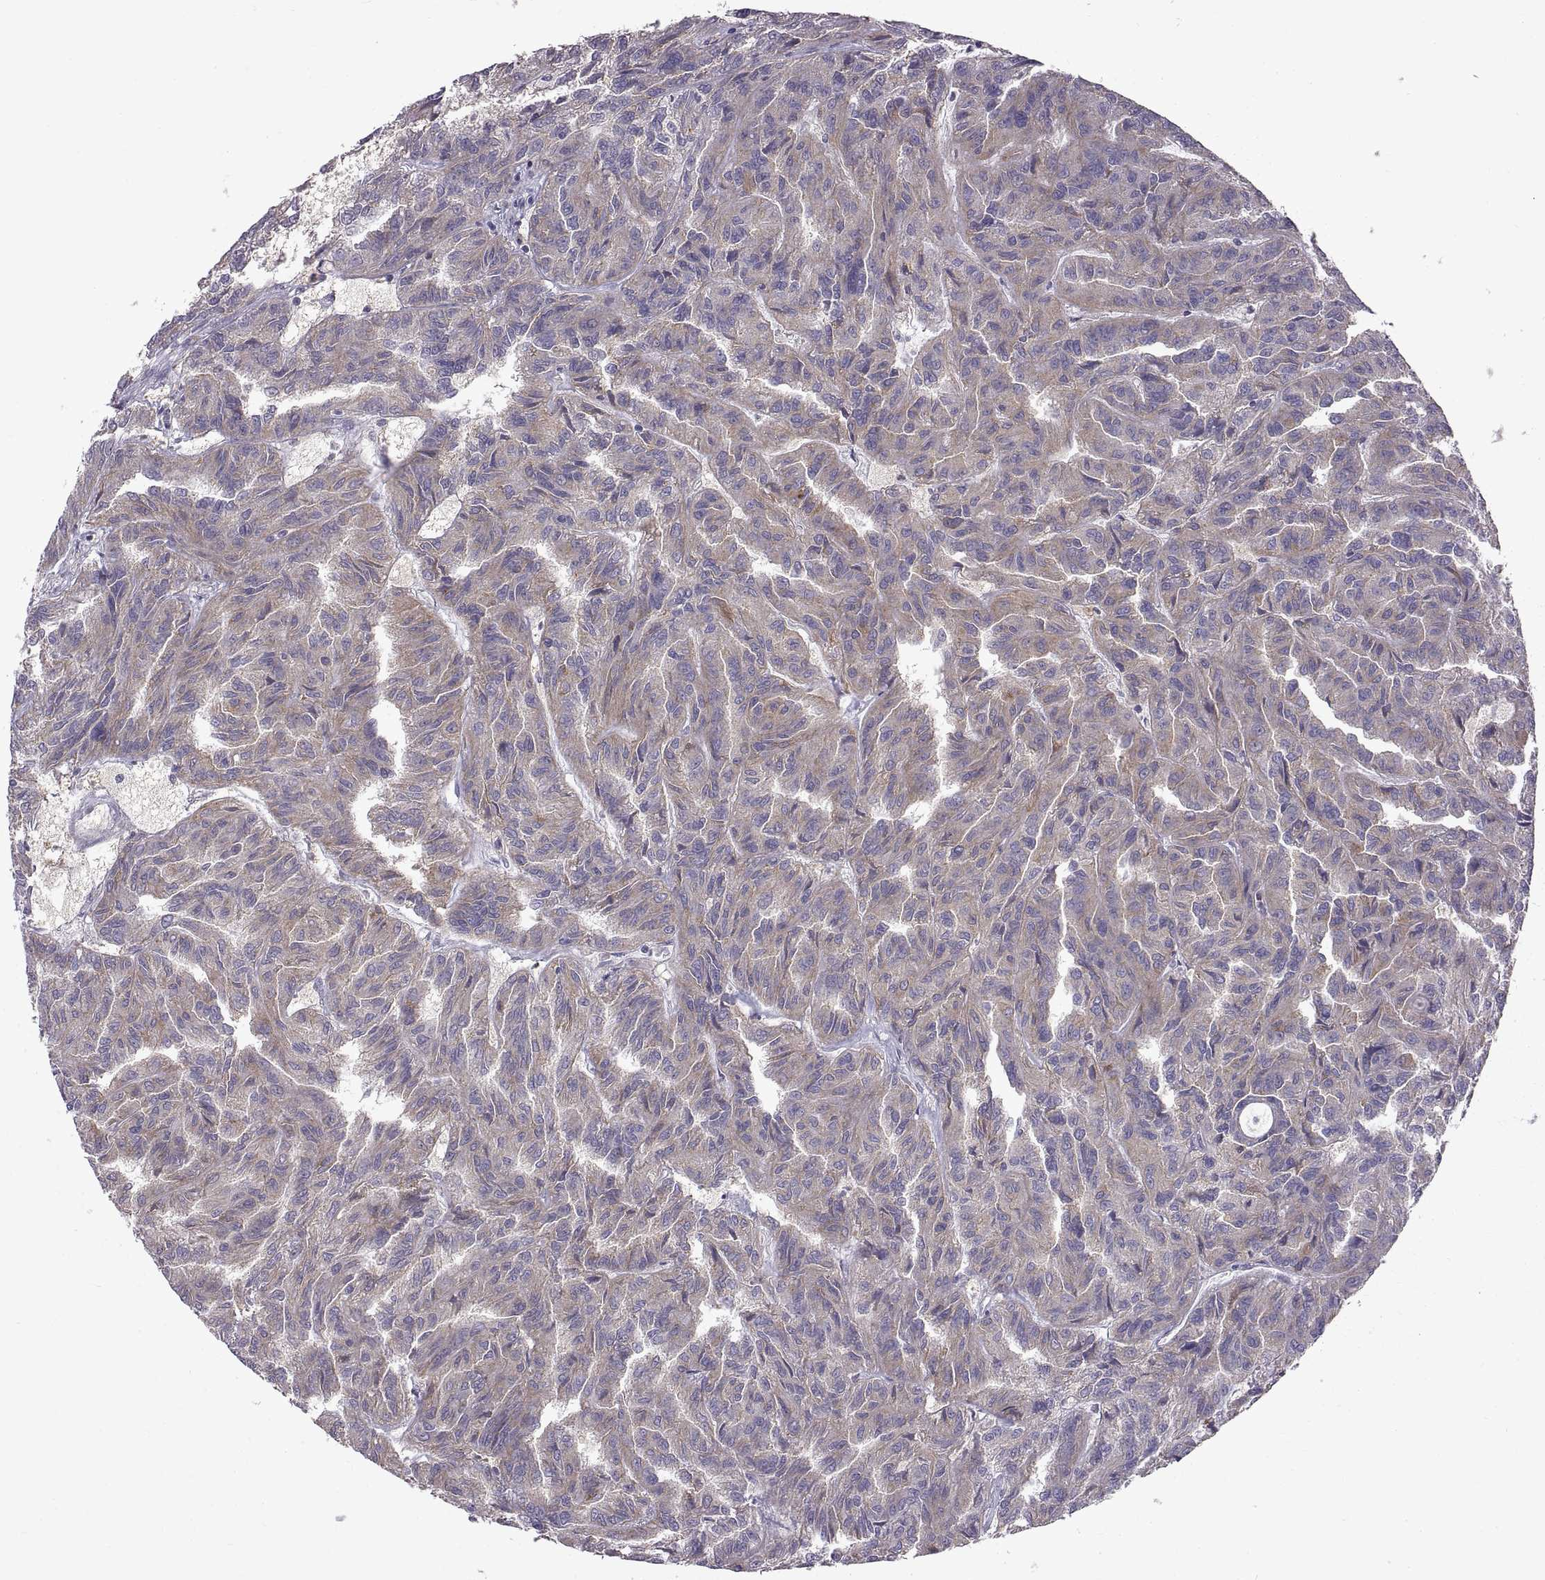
{"staining": {"intensity": "weak", "quantity": "25%-75%", "location": "cytoplasmic/membranous"}, "tissue": "renal cancer", "cell_type": "Tumor cells", "image_type": "cancer", "snomed": [{"axis": "morphology", "description": "Adenocarcinoma, NOS"}, {"axis": "topography", "description": "Kidney"}], "caption": "Weak cytoplasmic/membranous expression is identified in about 25%-75% of tumor cells in adenocarcinoma (renal).", "gene": "ARSL", "patient": {"sex": "male", "age": 79}}